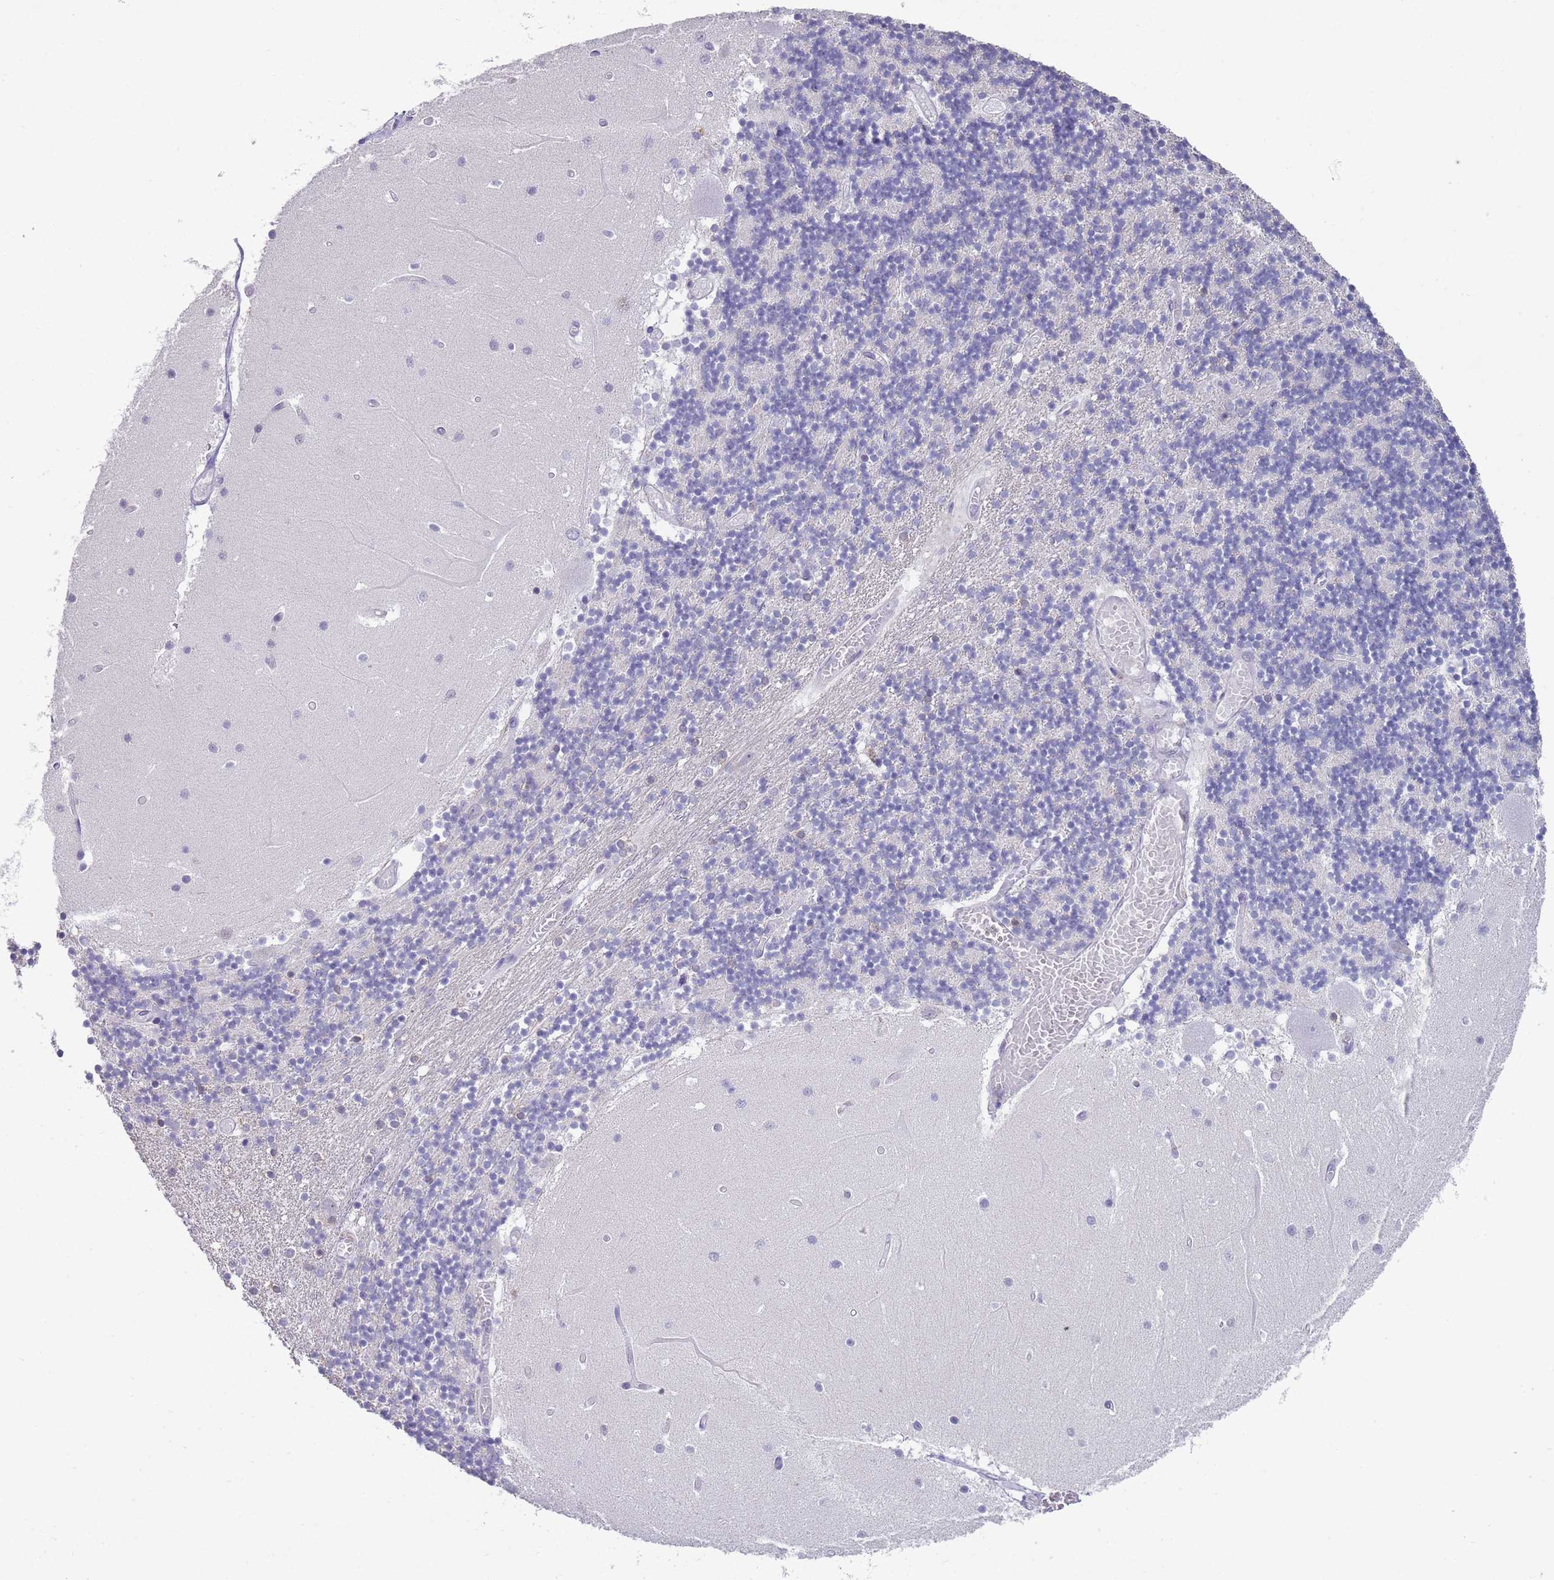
{"staining": {"intensity": "negative", "quantity": "none", "location": "none"}, "tissue": "cerebellum", "cell_type": "Cells in granular layer", "image_type": "normal", "snomed": [{"axis": "morphology", "description": "Normal tissue, NOS"}, {"axis": "topography", "description": "Cerebellum"}], "caption": "Immunohistochemistry (IHC) histopathology image of normal human cerebellum stained for a protein (brown), which shows no staining in cells in granular layer.", "gene": "SEPHS2", "patient": {"sex": "female", "age": 28}}